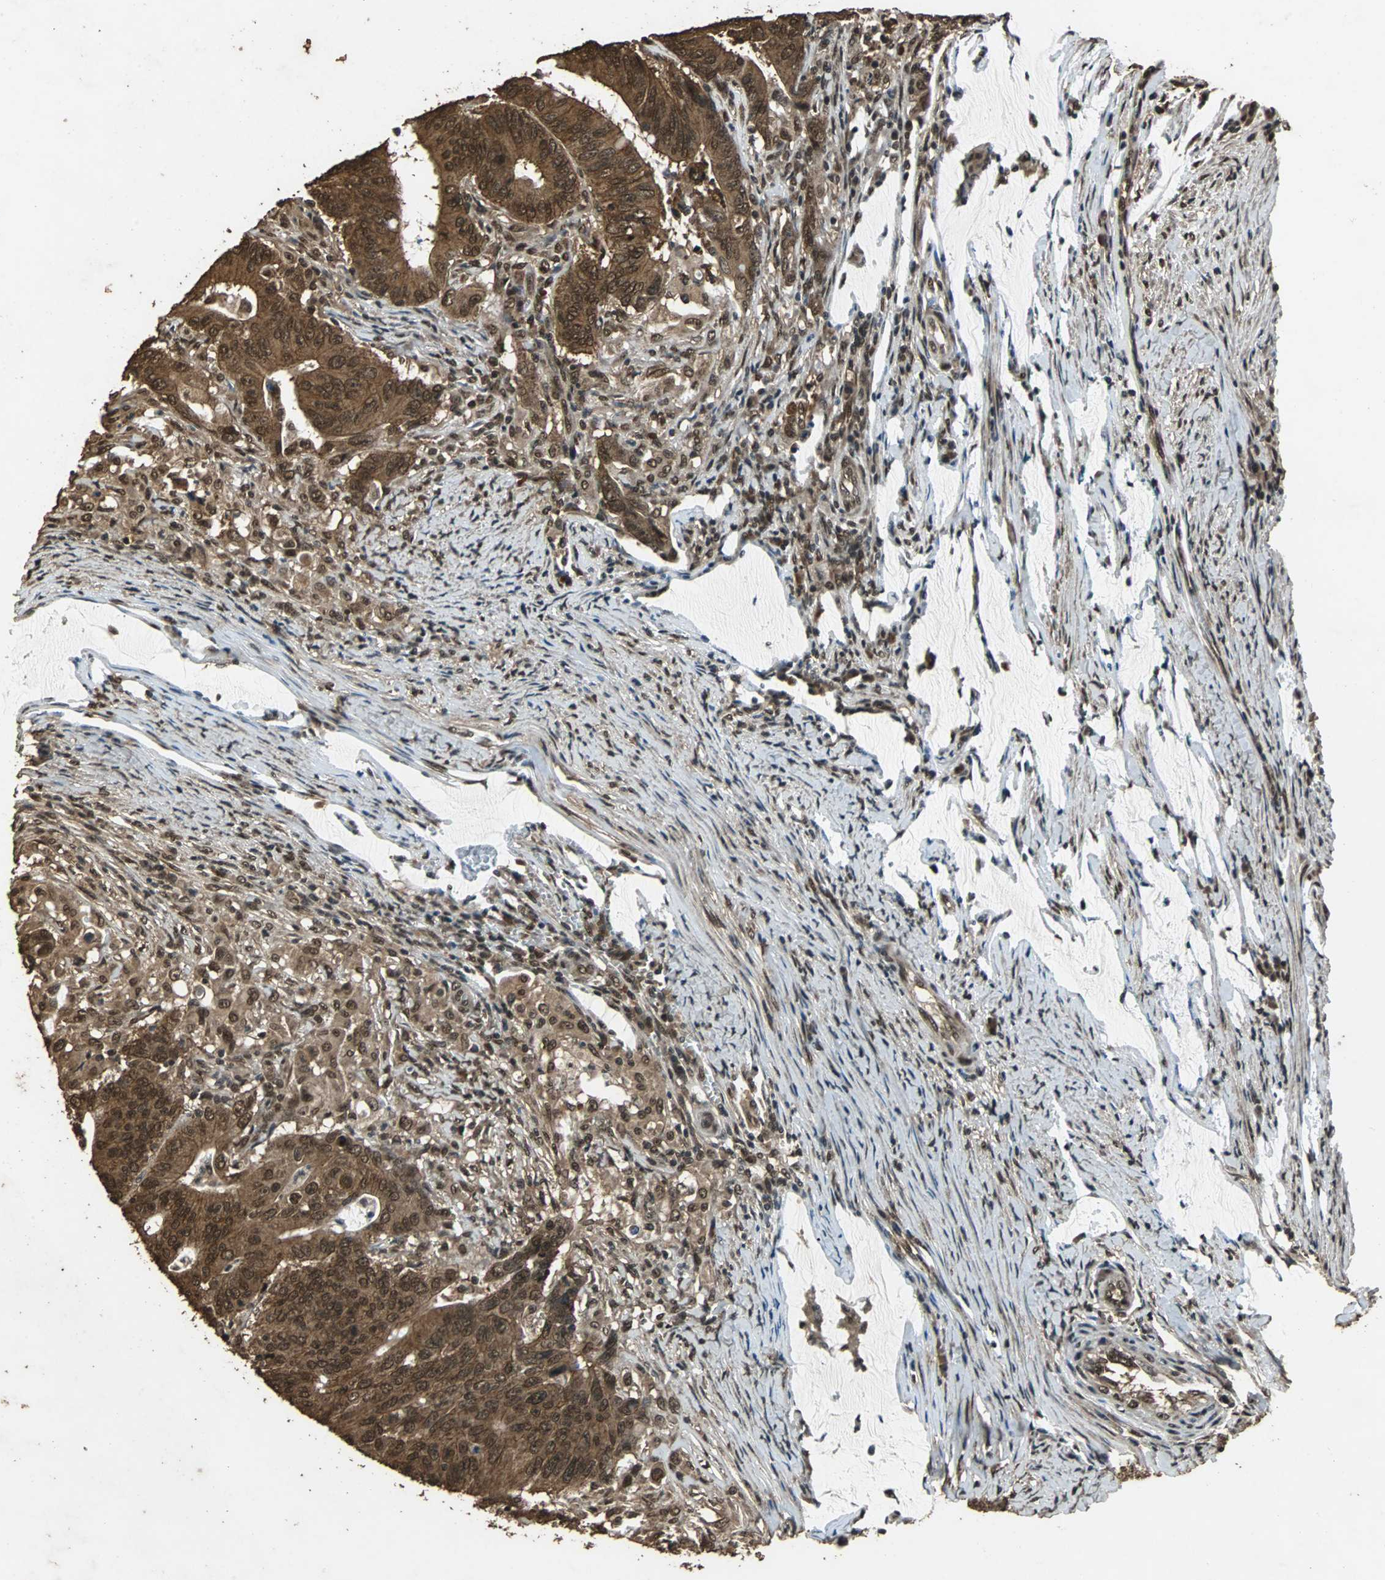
{"staining": {"intensity": "strong", "quantity": ">75%", "location": "cytoplasmic/membranous,nuclear"}, "tissue": "colorectal cancer", "cell_type": "Tumor cells", "image_type": "cancer", "snomed": [{"axis": "morphology", "description": "Adenocarcinoma, NOS"}, {"axis": "topography", "description": "Colon"}], "caption": "Tumor cells exhibit high levels of strong cytoplasmic/membranous and nuclear positivity in about >75% of cells in human colorectal cancer.", "gene": "ZNF18", "patient": {"sex": "male", "age": 45}}